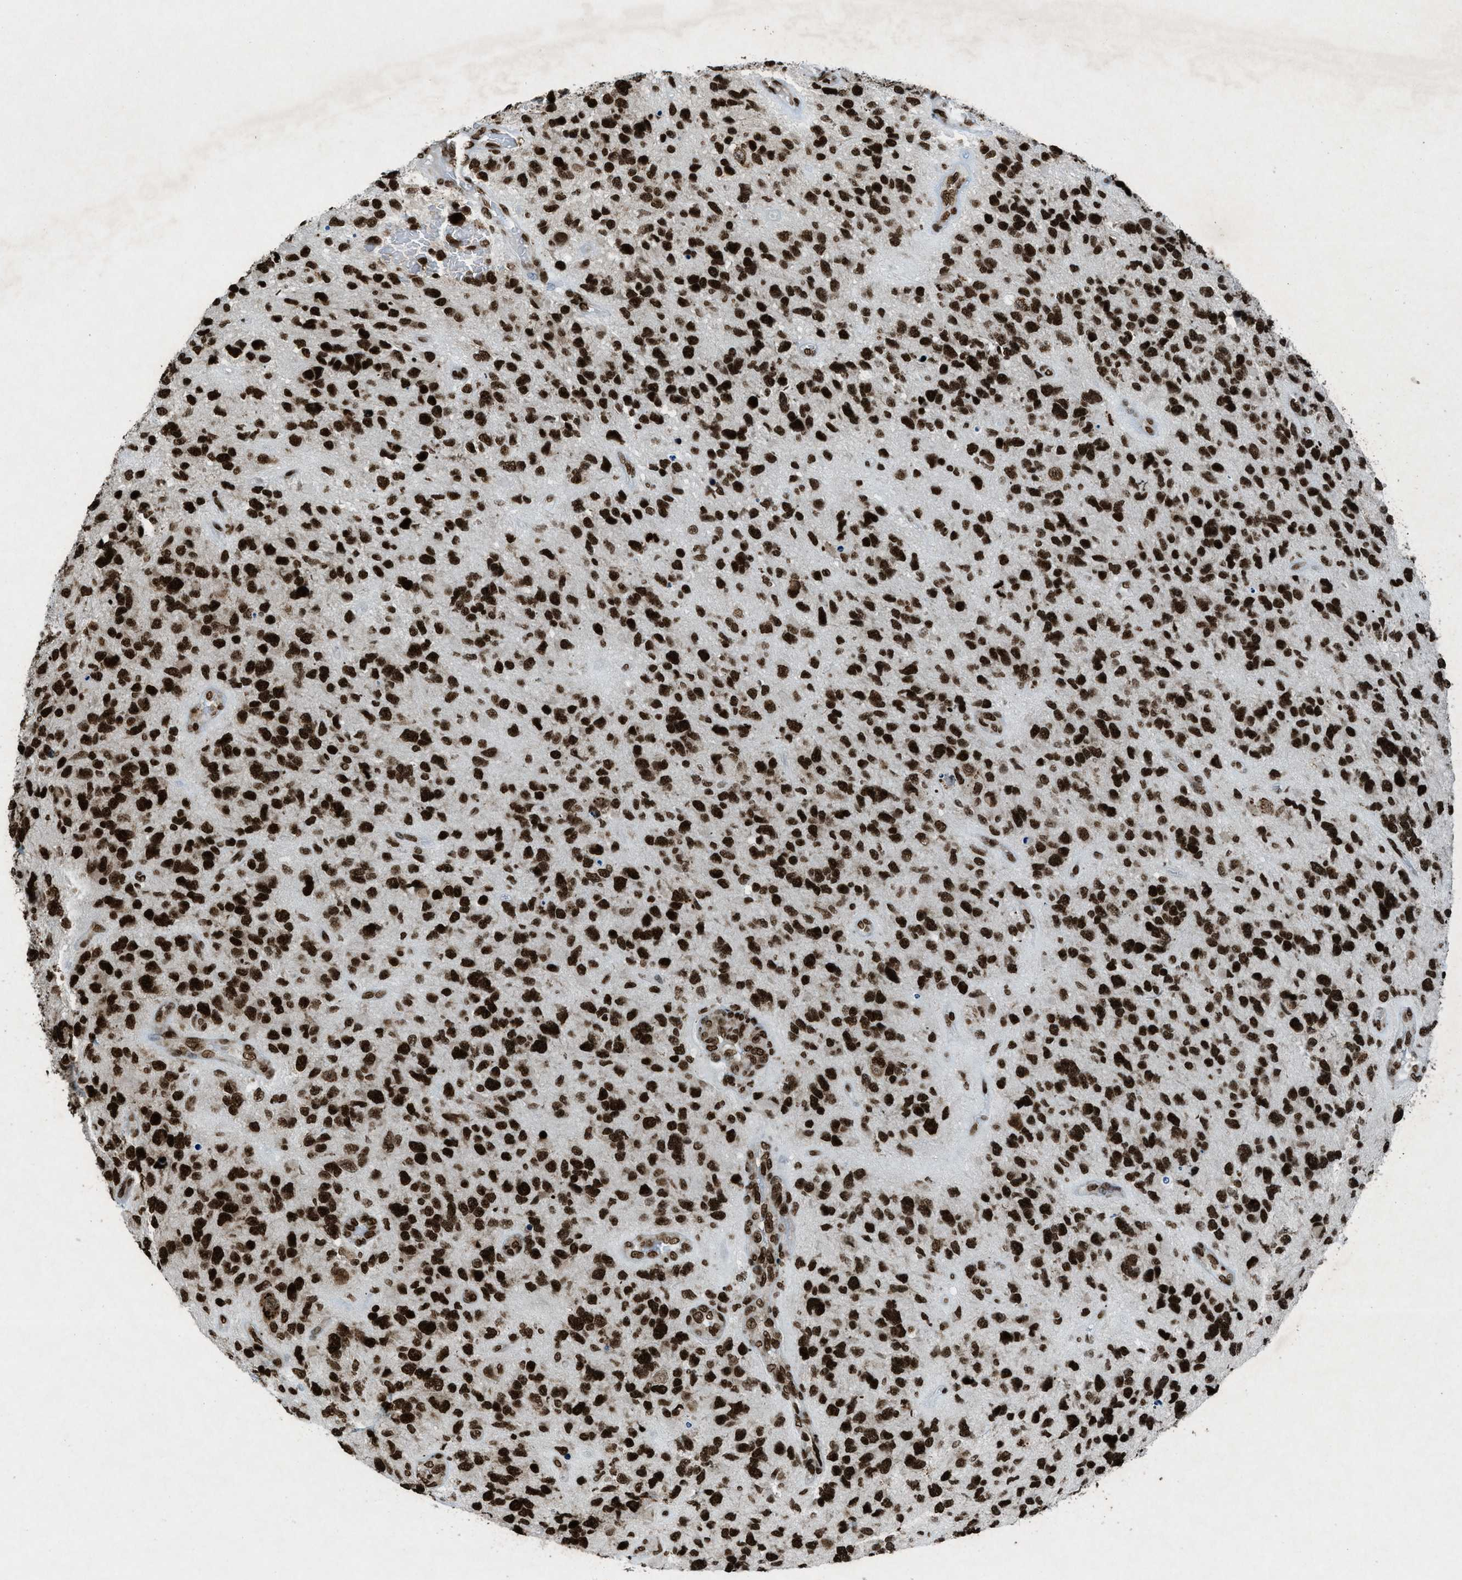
{"staining": {"intensity": "strong", "quantity": ">75%", "location": "nuclear"}, "tissue": "glioma", "cell_type": "Tumor cells", "image_type": "cancer", "snomed": [{"axis": "morphology", "description": "Glioma, malignant, High grade"}, {"axis": "topography", "description": "Brain"}], "caption": "The photomicrograph reveals staining of glioma, revealing strong nuclear protein positivity (brown color) within tumor cells.", "gene": "NXF1", "patient": {"sex": "female", "age": 58}}